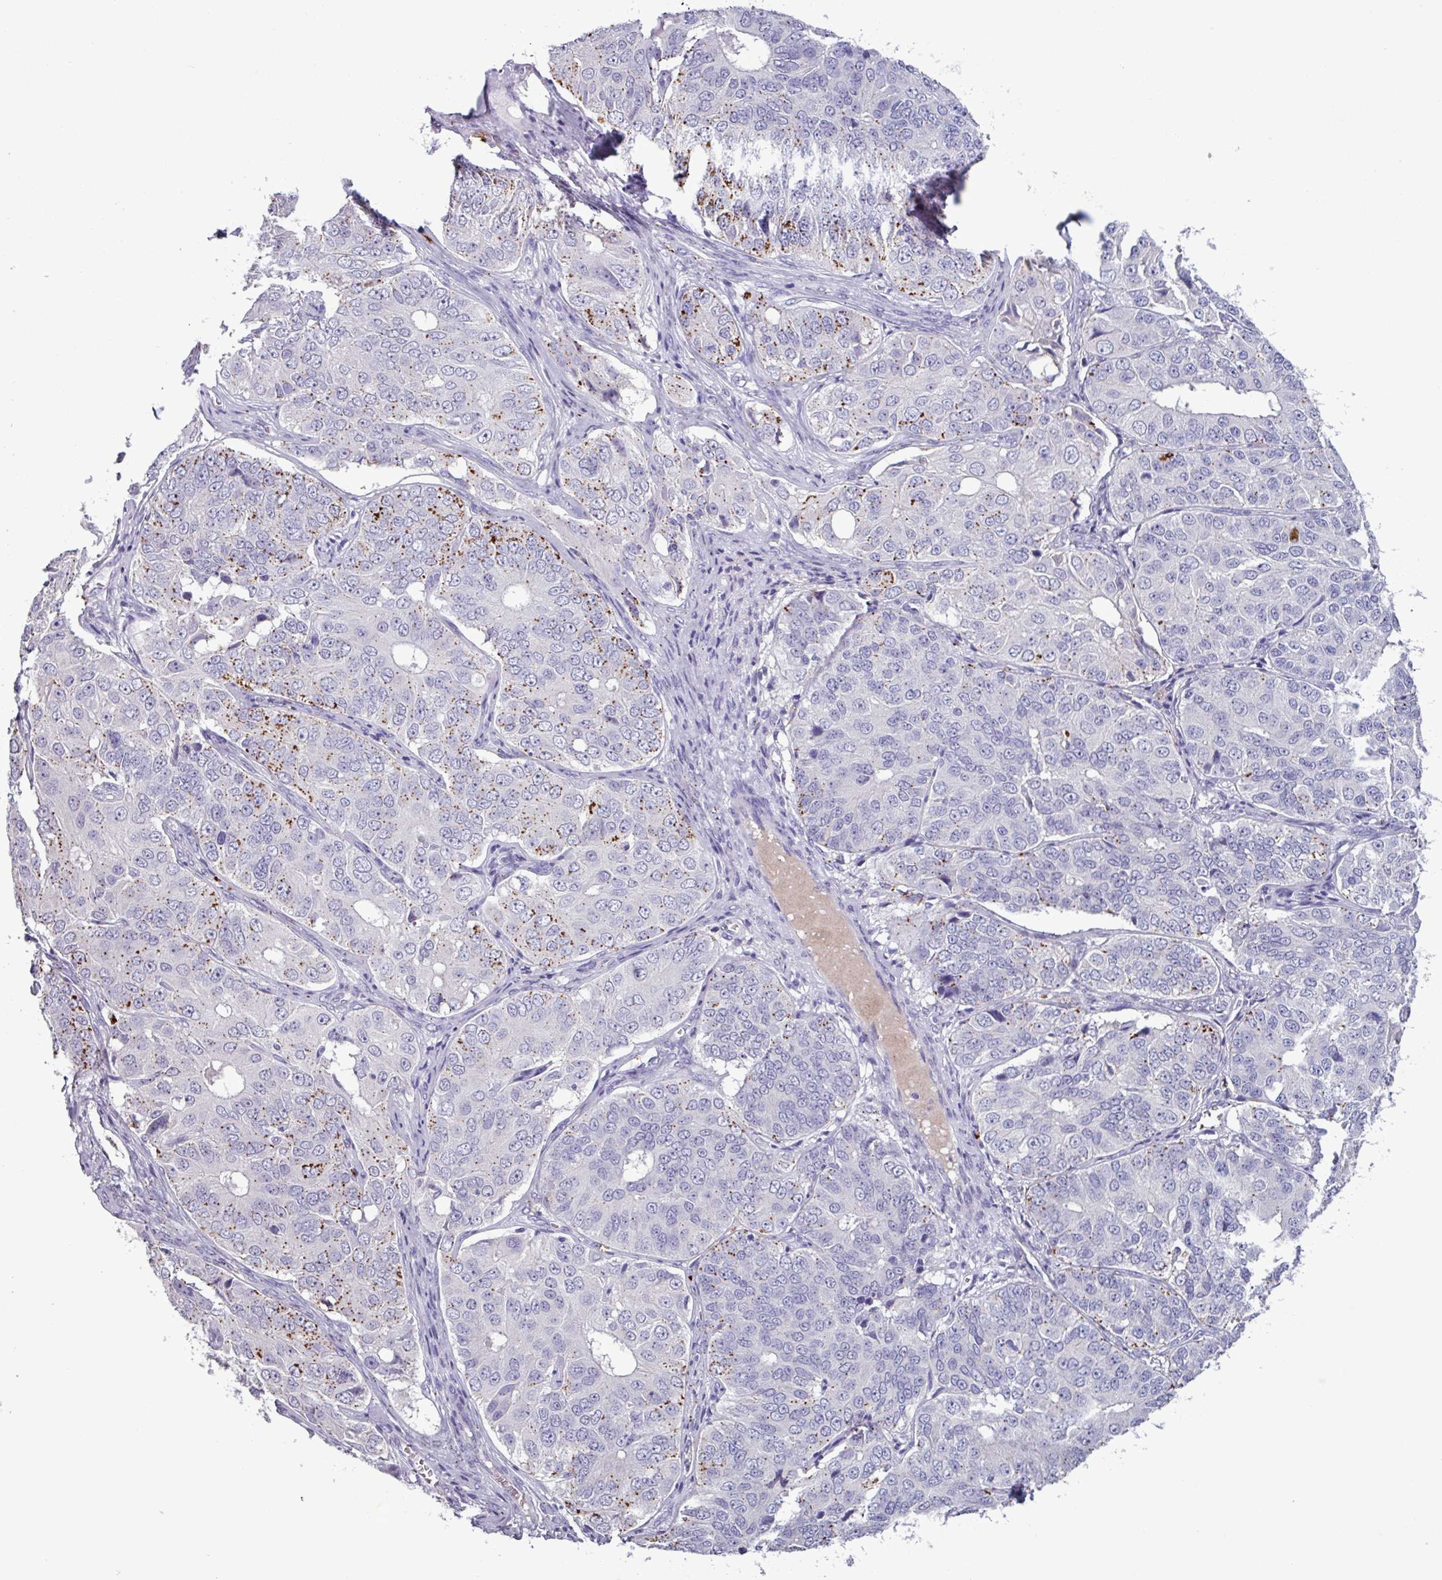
{"staining": {"intensity": "moderate", "quantity": "25%-75%", "location": "nuclear"}, "tissue": "ovarian cancer", "cell_type": "Tumor cells", "image_type": "cancer", "snomed": [{"axis": "morphology", "description": "Carcinoma, endometroid"}, {"axis": "topography", "description": "Ovary"}], "caption": "IHC image of human ovarian cancer (endometroid carcinoma) stained for a protein (brown), which exhibits medium levels of moderate nuclear staining in approximately 25%-75% of tumor cells.", "gene": "PLIN2", "patient": {"sex": "female", "age": 51}}